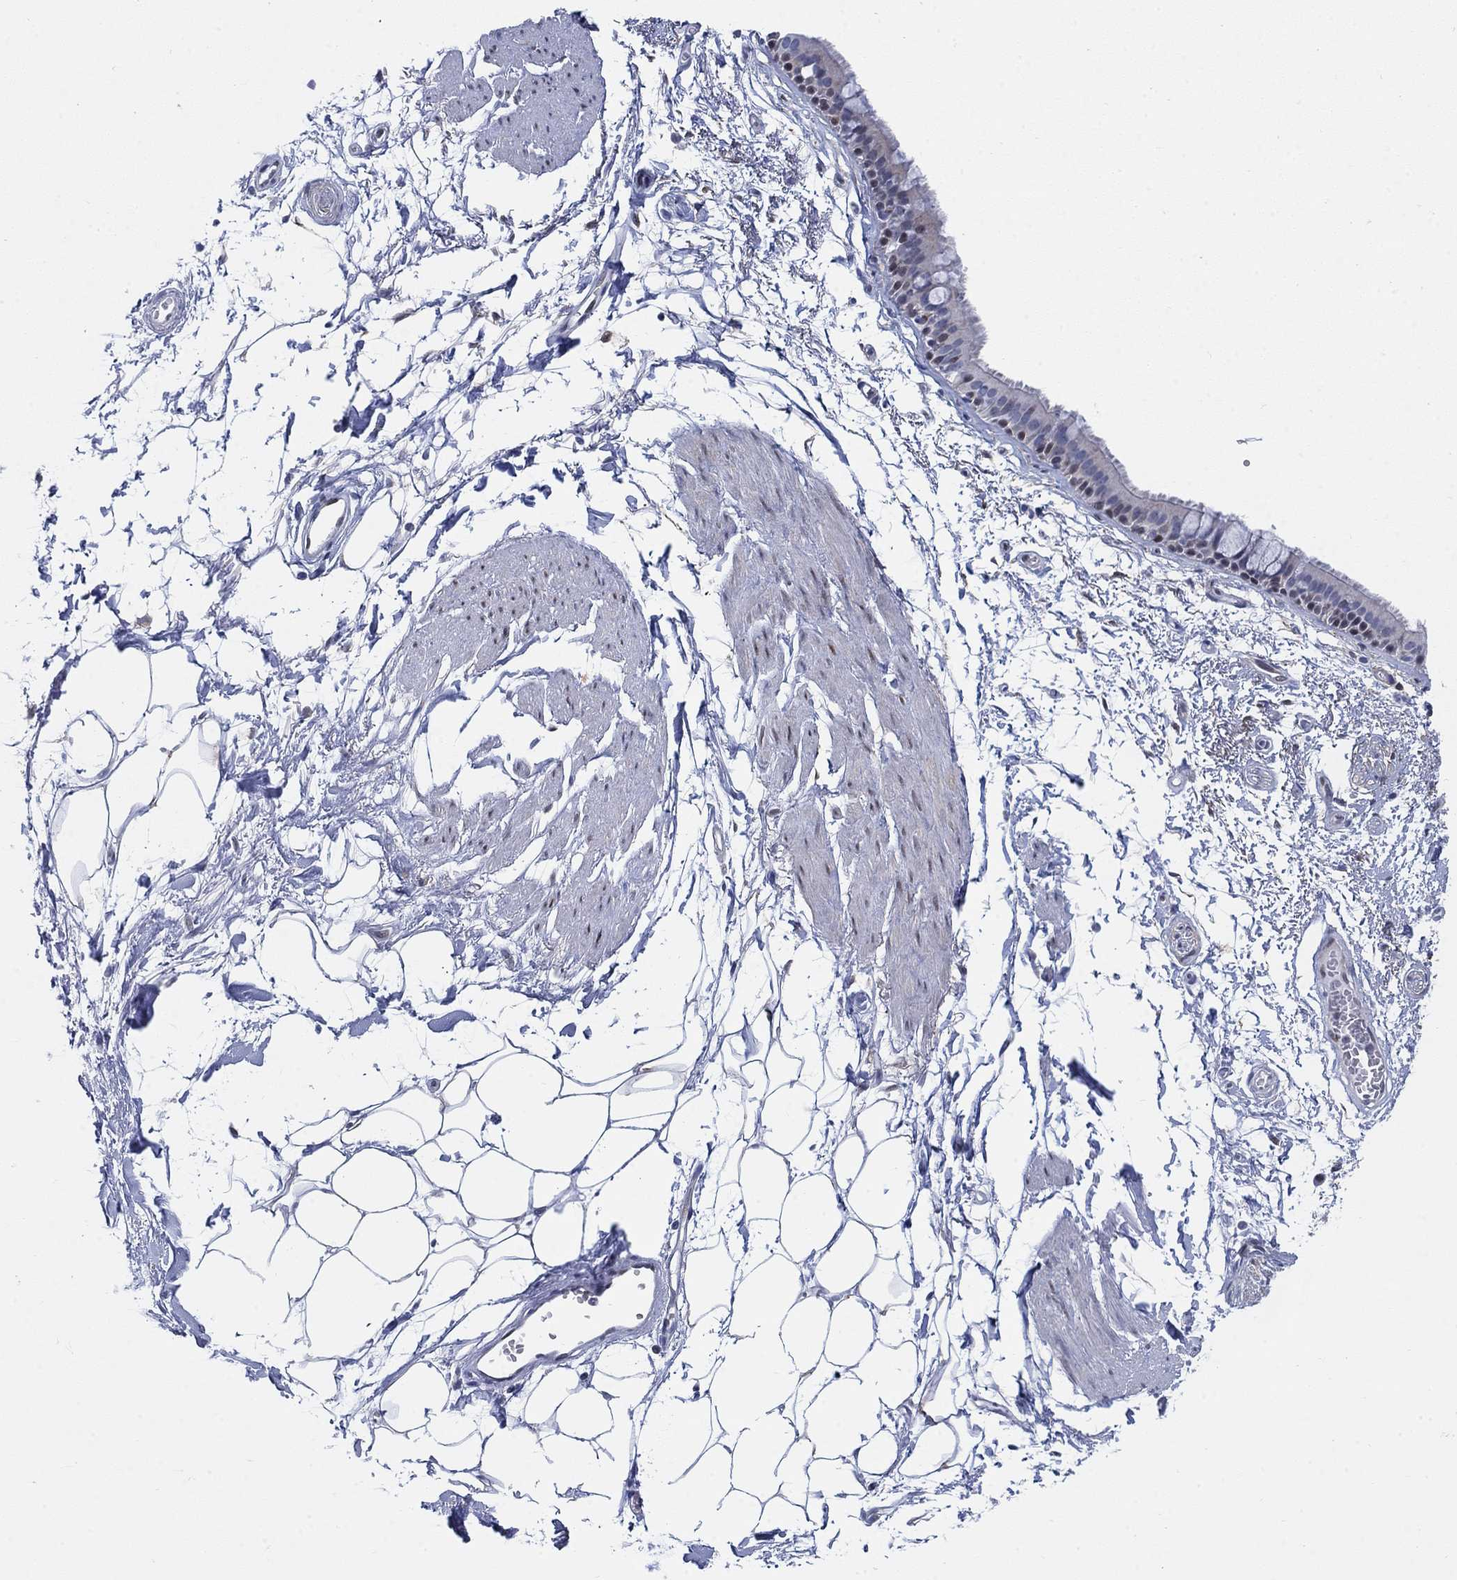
{"staining": {"intensity": "weak", "quantity": "<25%", "location": "nuclear"}, "tissue": "bronchus", "cell_type": "Respiratory epithelial cells", "image_type": "normal", "snomed": [{"axis": "morphology", "description": "Normal tissue, NOS"}, {"axis": "topography", "description": "Cartilage tissue"}, {"axis": "topography", "description": "Bronchus"}], "caption": "IHC photomicrograph of normal bronchus: human bronchus stained with DAB (3,3'-diaminobenzidine) displays no significant protein expression in respiratory epithelial cells. The staining was performed using DAB to visualize the protein expression in brown, while the nuclei were stained in blue with hematoxylin (Magnification: 20x).", "gene": "MYO3A", "patient": {"sex": "male", "age": 66}}